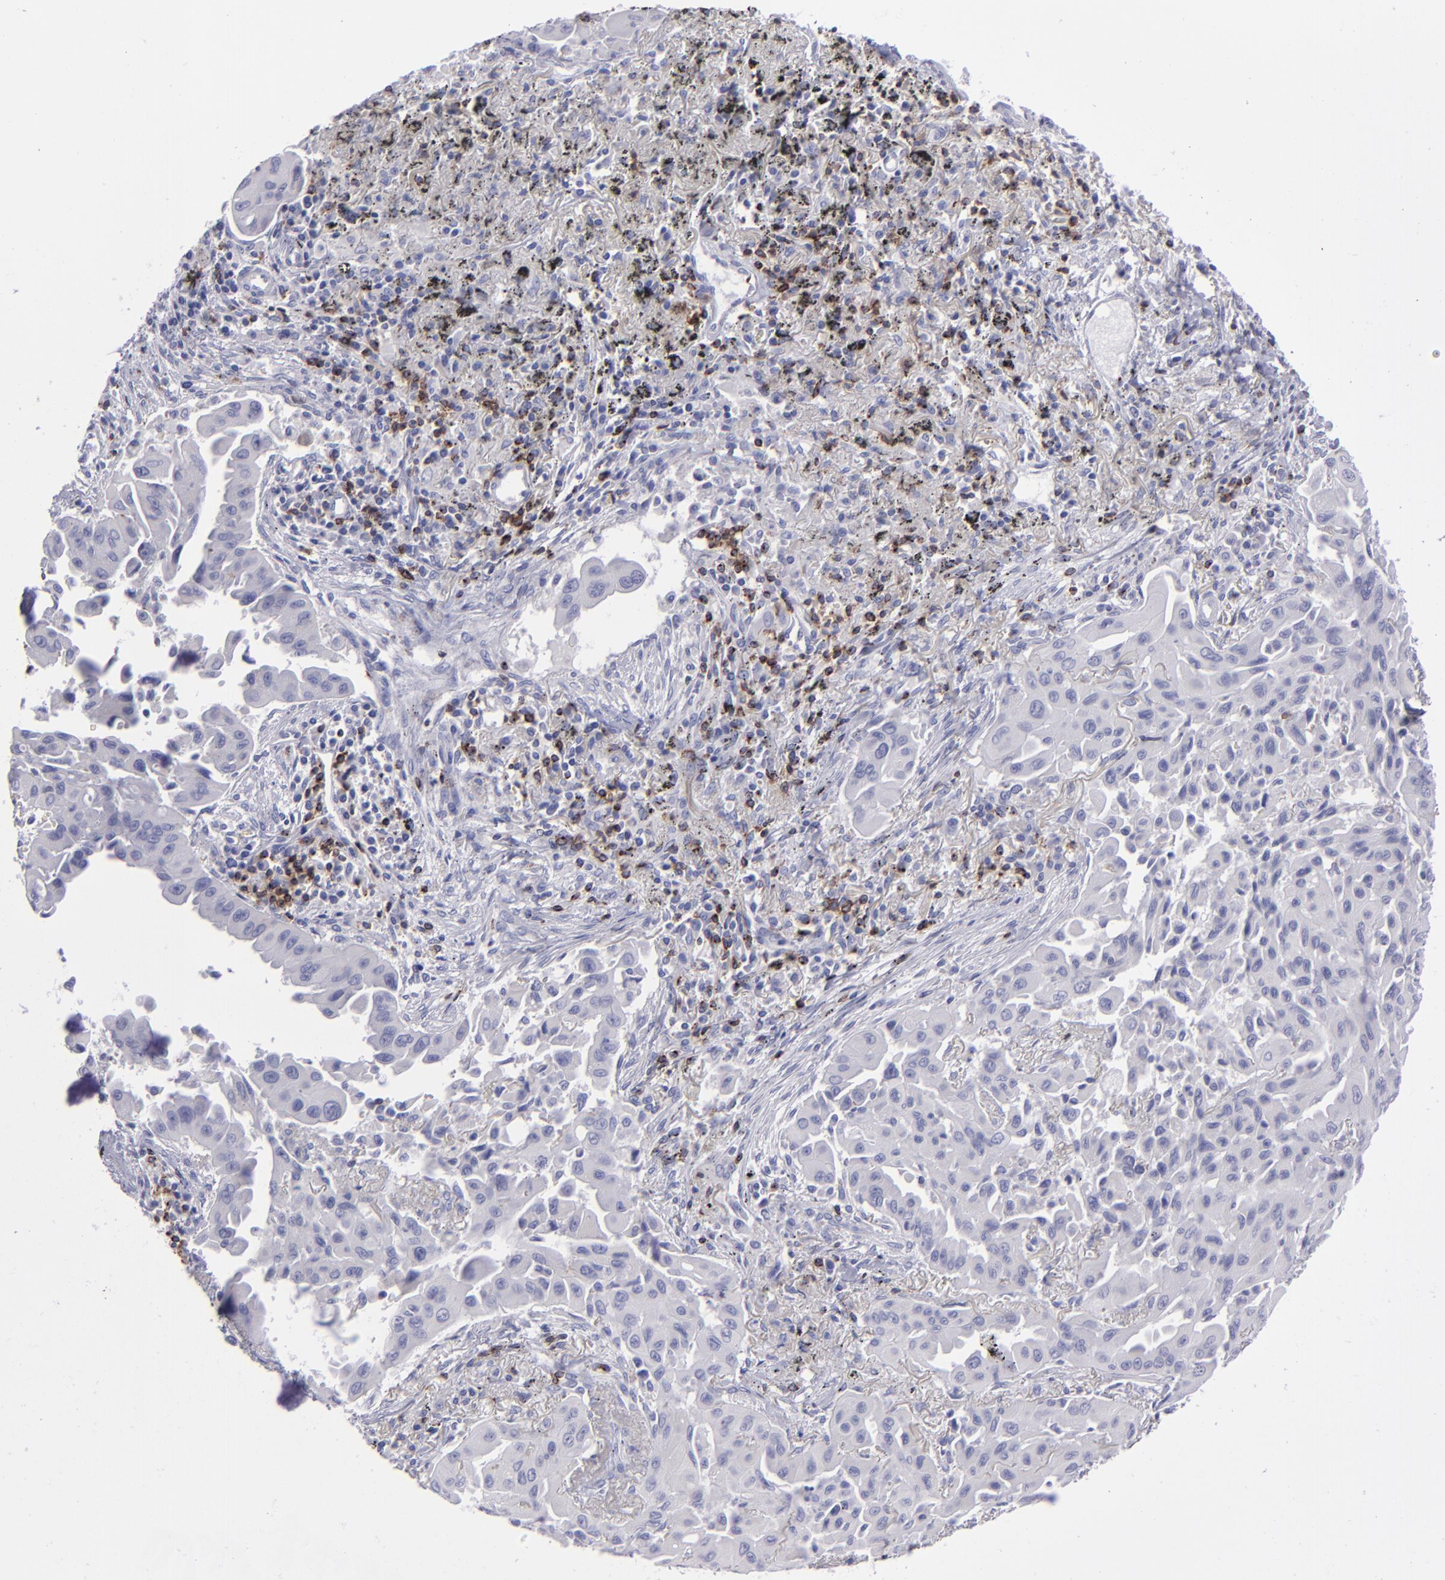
{"staining": {"intensity": "negative", "quantity": "none", "location": "none"}, "tissue": "lung cancer", "cell_type": "Tumor cells", "image_type": "cancer", "snomed": [{"axis": "morphology", "description": "Adenocarcinoma, NOS"}, {"axis": "topography", "description": "Lung"}], "caption": "Micrograph shows no protein positivity in tumor cells of adenocarcinoma (lung) tissue. (DAB (3,3'-diaminobenzidine) immunohistochemistry (IHC) with hematoxylin counter stain).", "gene": "CD2", "patient": {"sex": "male", "age": 68}}